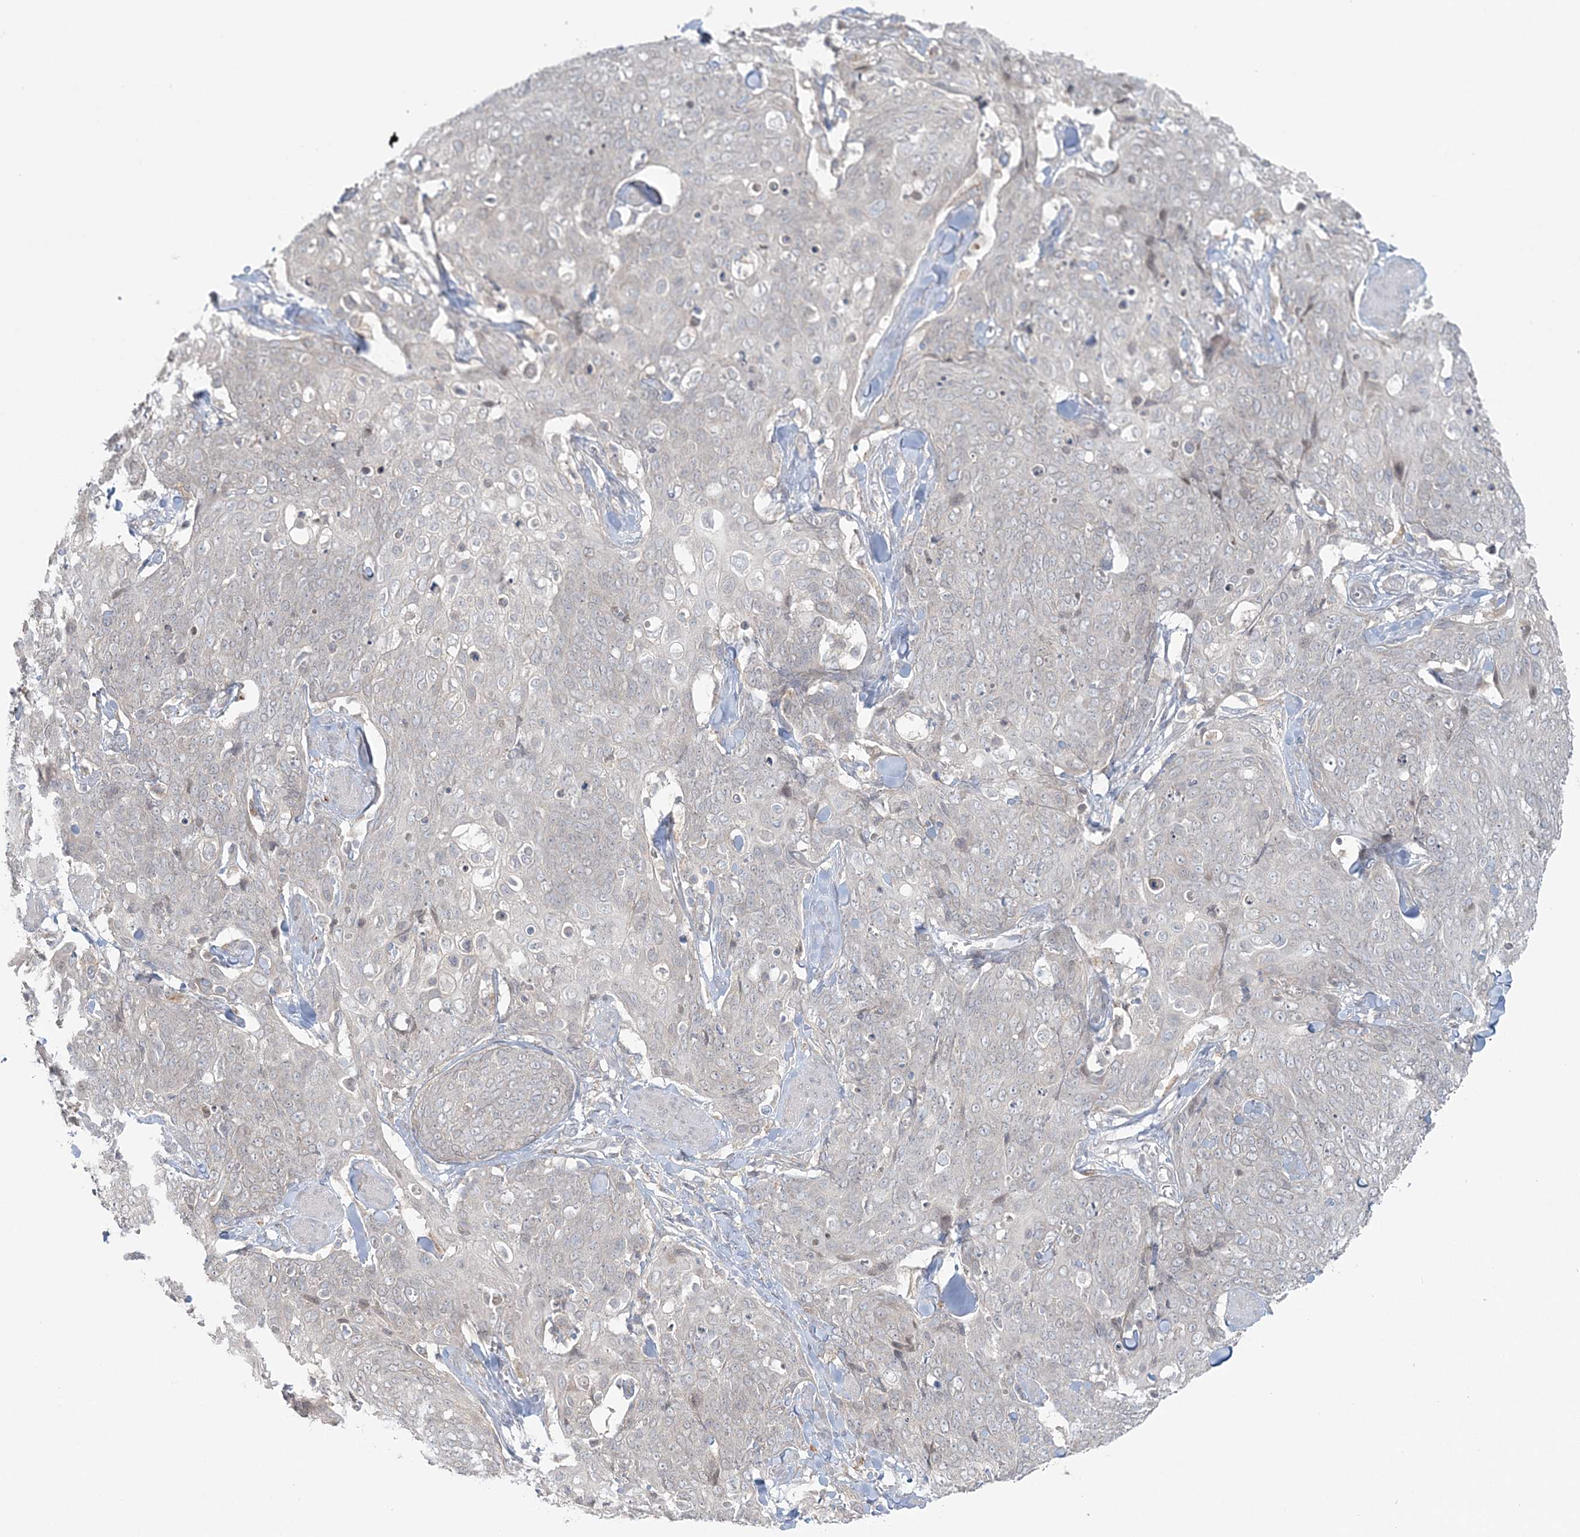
{"staining": {"intensity": "negative", "quantity": "none", "location": "none"}, "tissue": "skin cancer", "cell_type": "Tumor cells", "image_type": "cancer", "snomed": [{"axis": "morphology", "description": "Squamous cell carcinoma, NOS"}, {"axis": "topography", "description": "Skin"}, {"axis": "topography", "description": "Vulva"}], "caption": "High power microscopy histopathology image of an immunohistochemistry micrograph of skin cancer (squamous cell carcinoma), revealing no significant positivity in tumor cells. Nuclei are stained in blue.", "gene": "BLTP3A", "patient": {"sex": "female", "age": 85}}